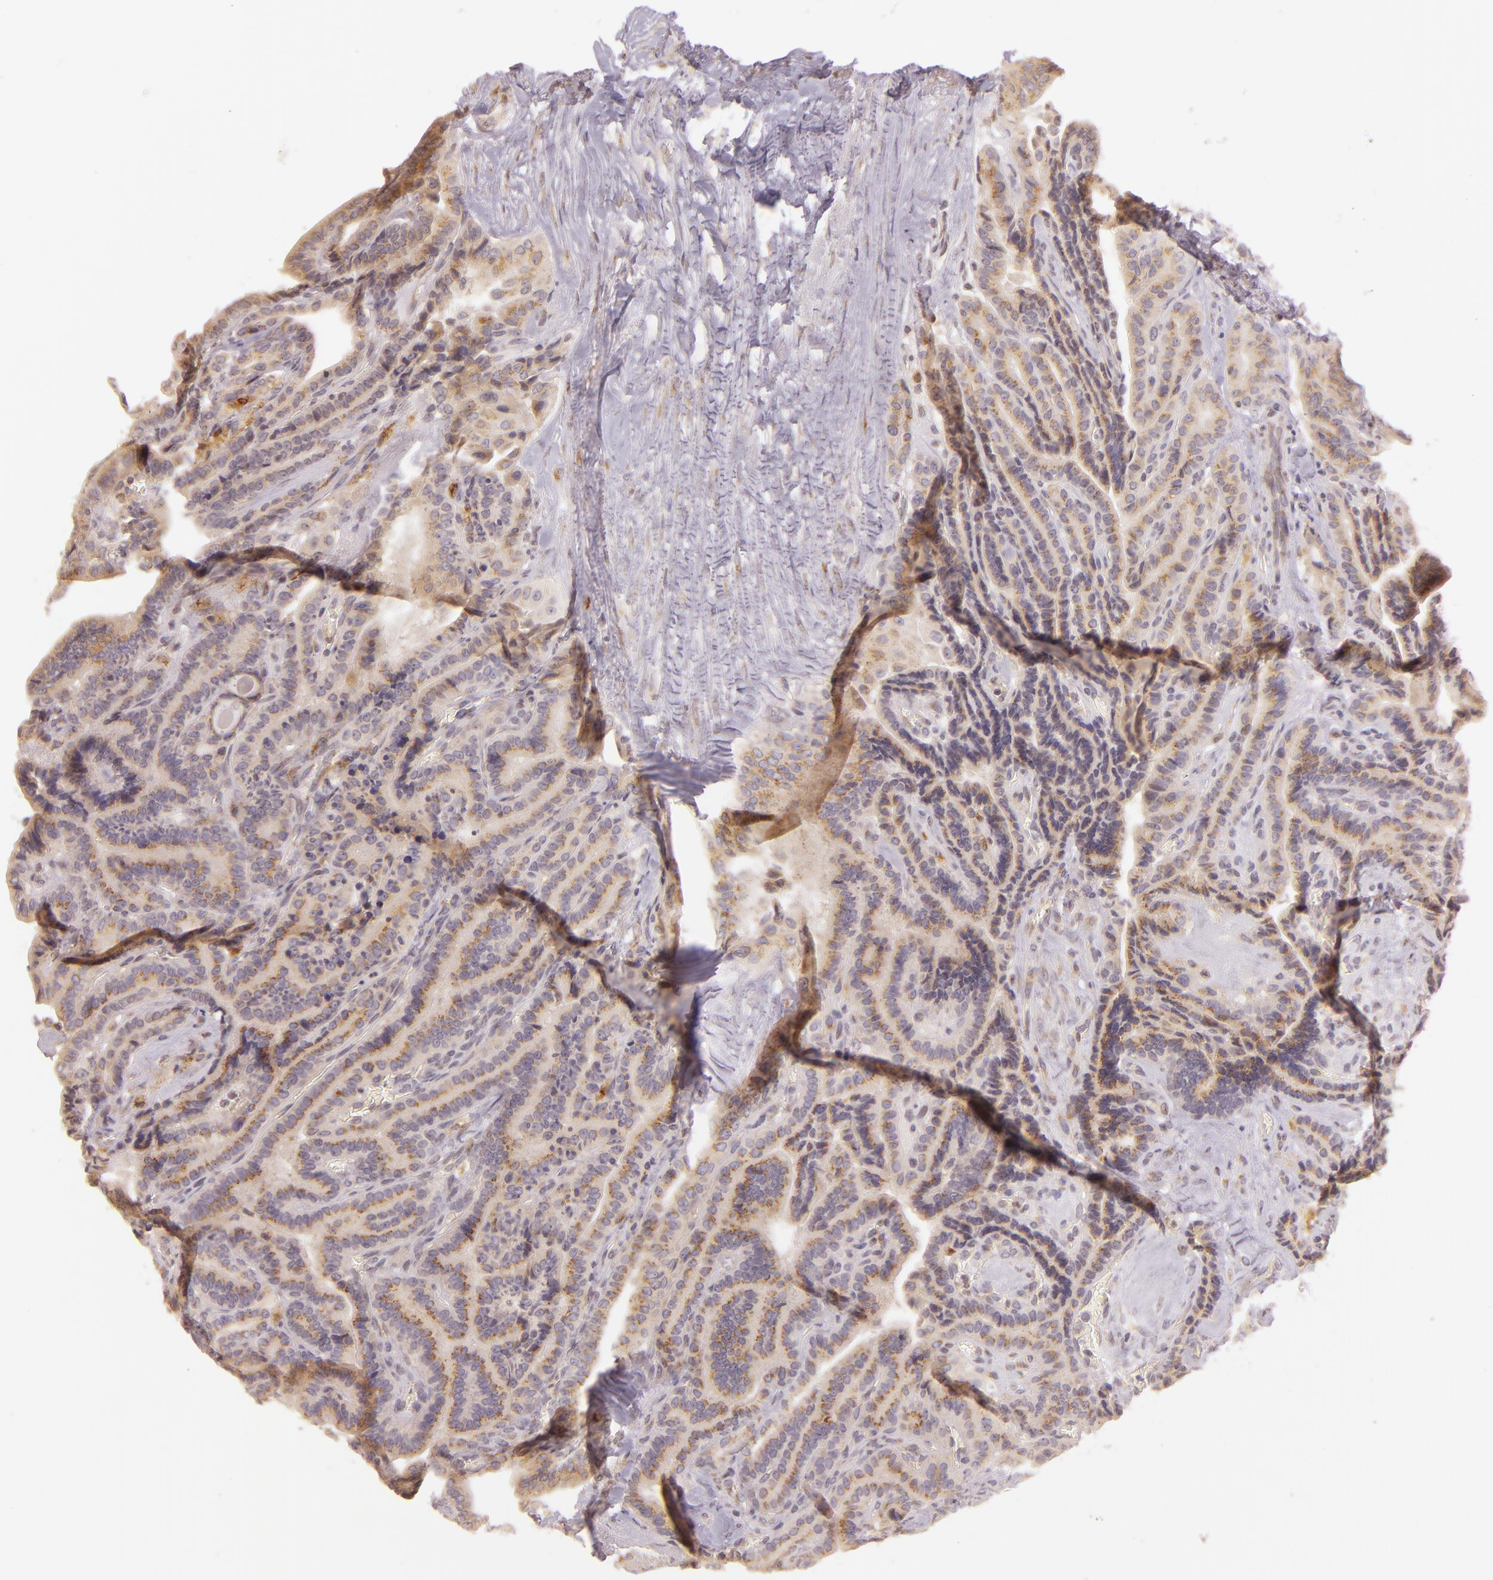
{"staining": {"intensity": "moderate", "quantity": ">75%", "location": "cytoplasmic/membranous"}, "tissue": "thyroid cancer", "cell_type": "Tumor cells", "image_type": "cancer", "snomed": [{"axis": "morphology", "description": "Papillary adenocarcinoma, NOS"}, {"axis": "topography", "description": "Thyroid gland"}], "caption": "Brown immunohistochemical staining in papillary adenocarcinoma (thyroid) demonstrates moderate cytoplasmic/membranous positivity in about >75% of tumor cells. Using DAB (3,3'-diaminobenzidine) (brown) and hematoxylin (blue) stains, captured at high magnification using brightfield microscopy.", "gene": "LGMN", "patient": {"sex": "male", "age": 87}}